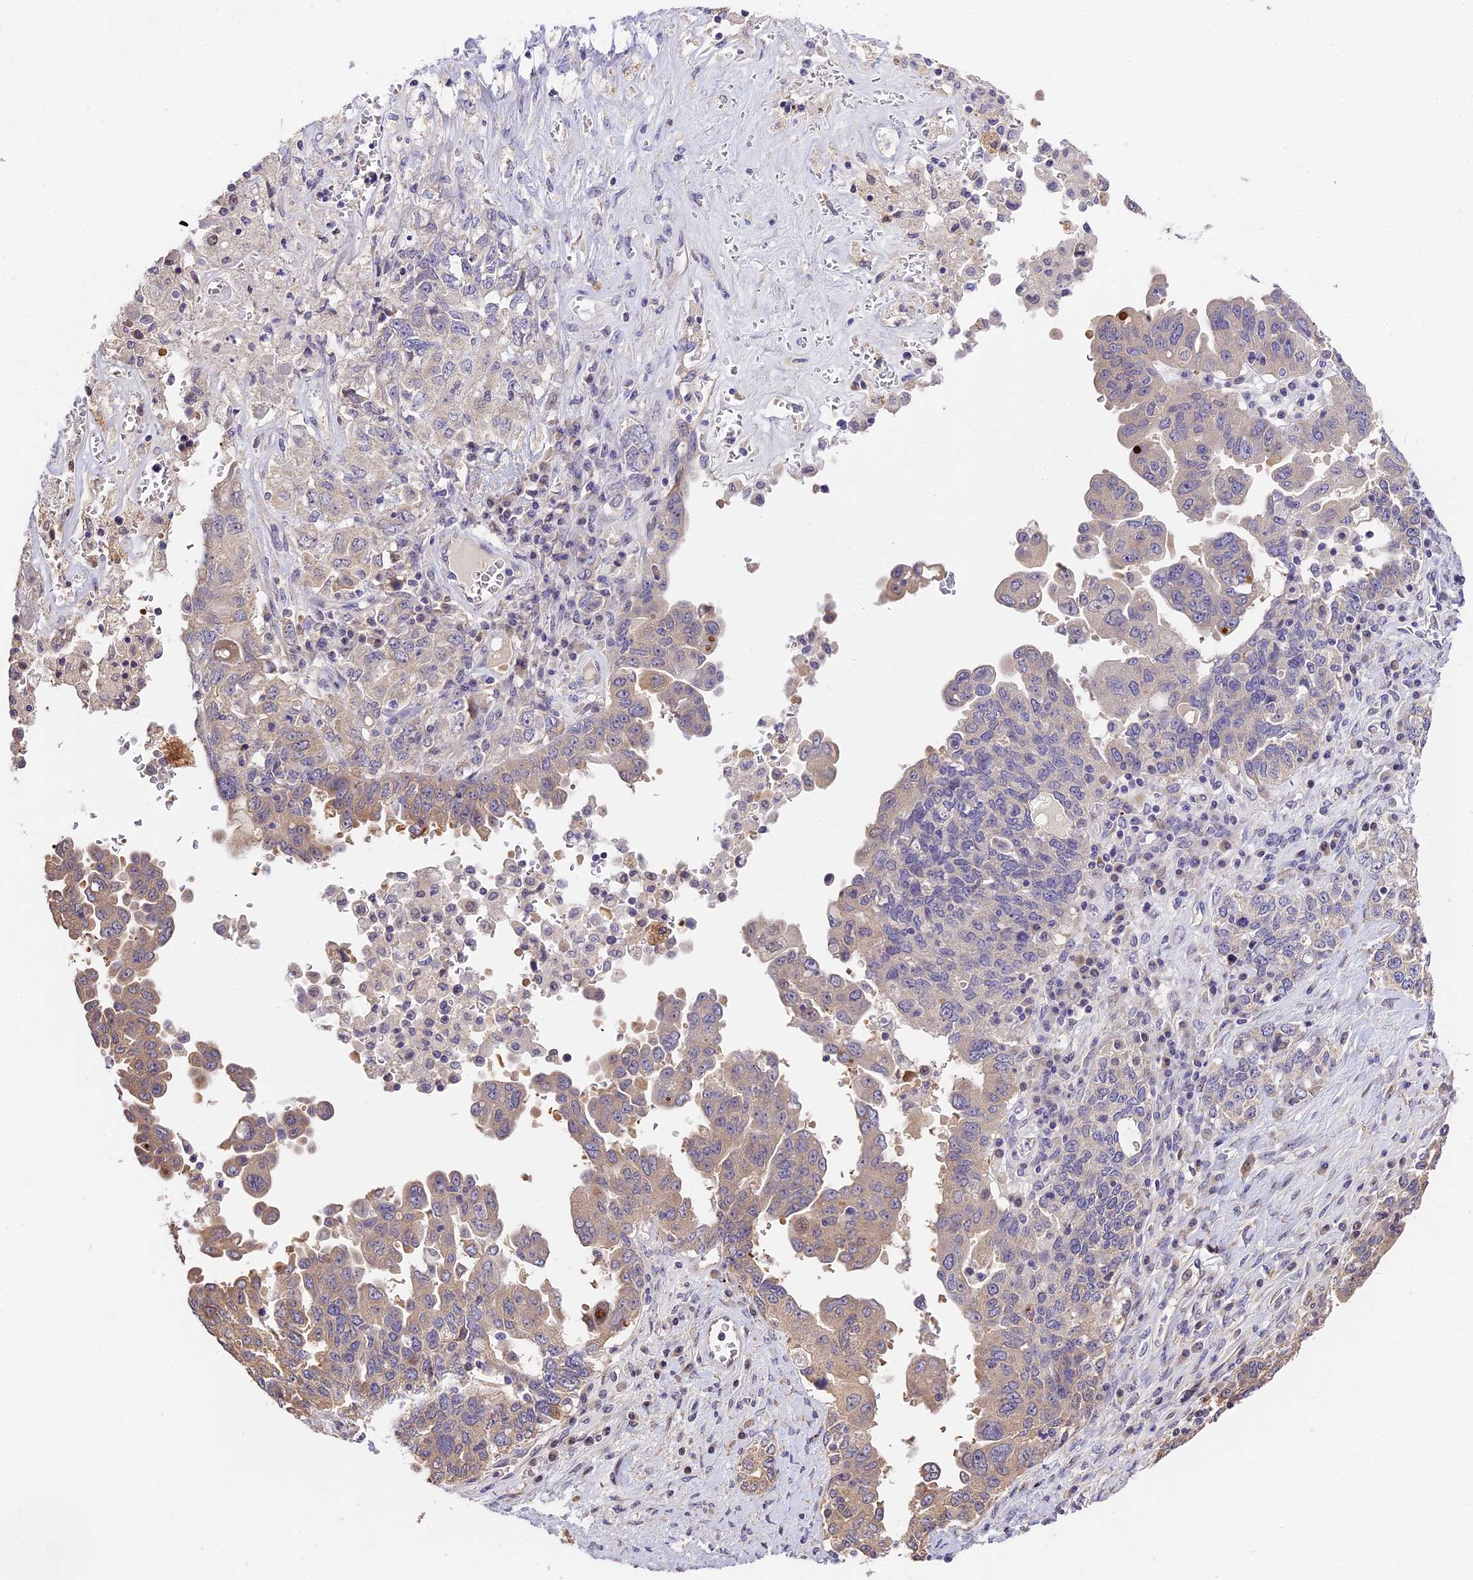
{"staining": {"intensity": "weak", "quantity": "<25%", "location": "cytoplasmic/membranous"}, "tissue": "ovarian cancer", "cell_type": "Tumor cells", "image_type": "cancer", "snomed": [{"axis": "morphology", "description": "Carcinoma, endometroid"}, {"axis": "topography", "description": "Ovary"}], "caption": "Histopathology image shows no significant protein expression in tumor cells of endometroid carcinoma (ovarian).", "gene": "BSCL2", "patient": {"sex": "female", "age": 62}}